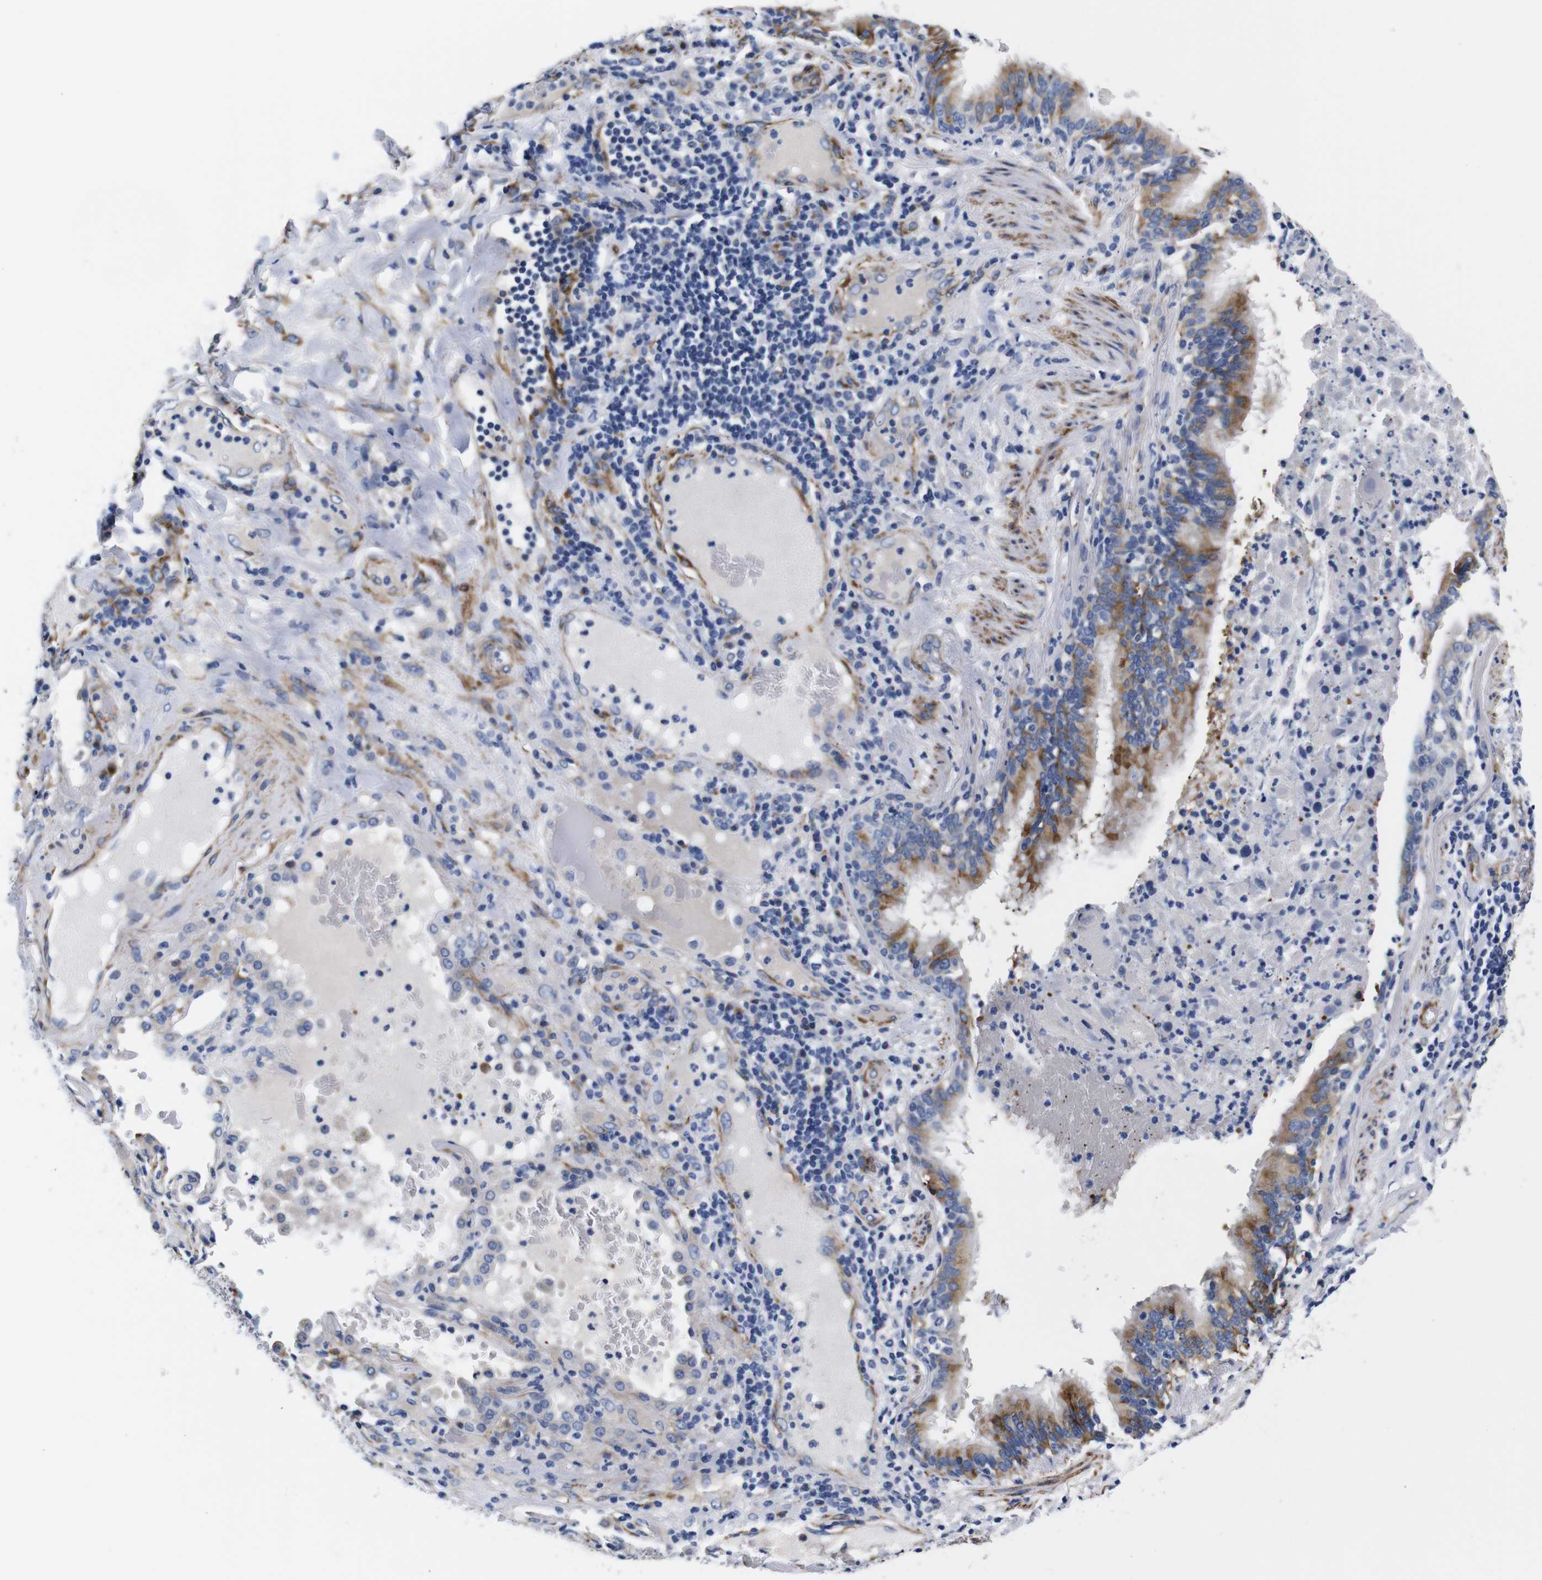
{"staining": {"intensity": "moderate", "quantity": "25%-75%", "location": "cytoplasmic/membranous"}, "tissue": "lung cancer", "cell_type": "Tumor cells", "image_type": "cancer", "snomed": [{"axis": "morphology", "description": "Squamous cell carcinoma, NOS"}, {"axis": "topography", "description": "Lung"}], "caption": "This is a micrograph of immunohistochemistry (IHC) staining of lung squamous cell carcinoma, which shows moderate positivity in the cytoplasmic/membranous of tumor cells.", "gene": "LRIG1", "patient": {"sex": "male", "age": 57}}